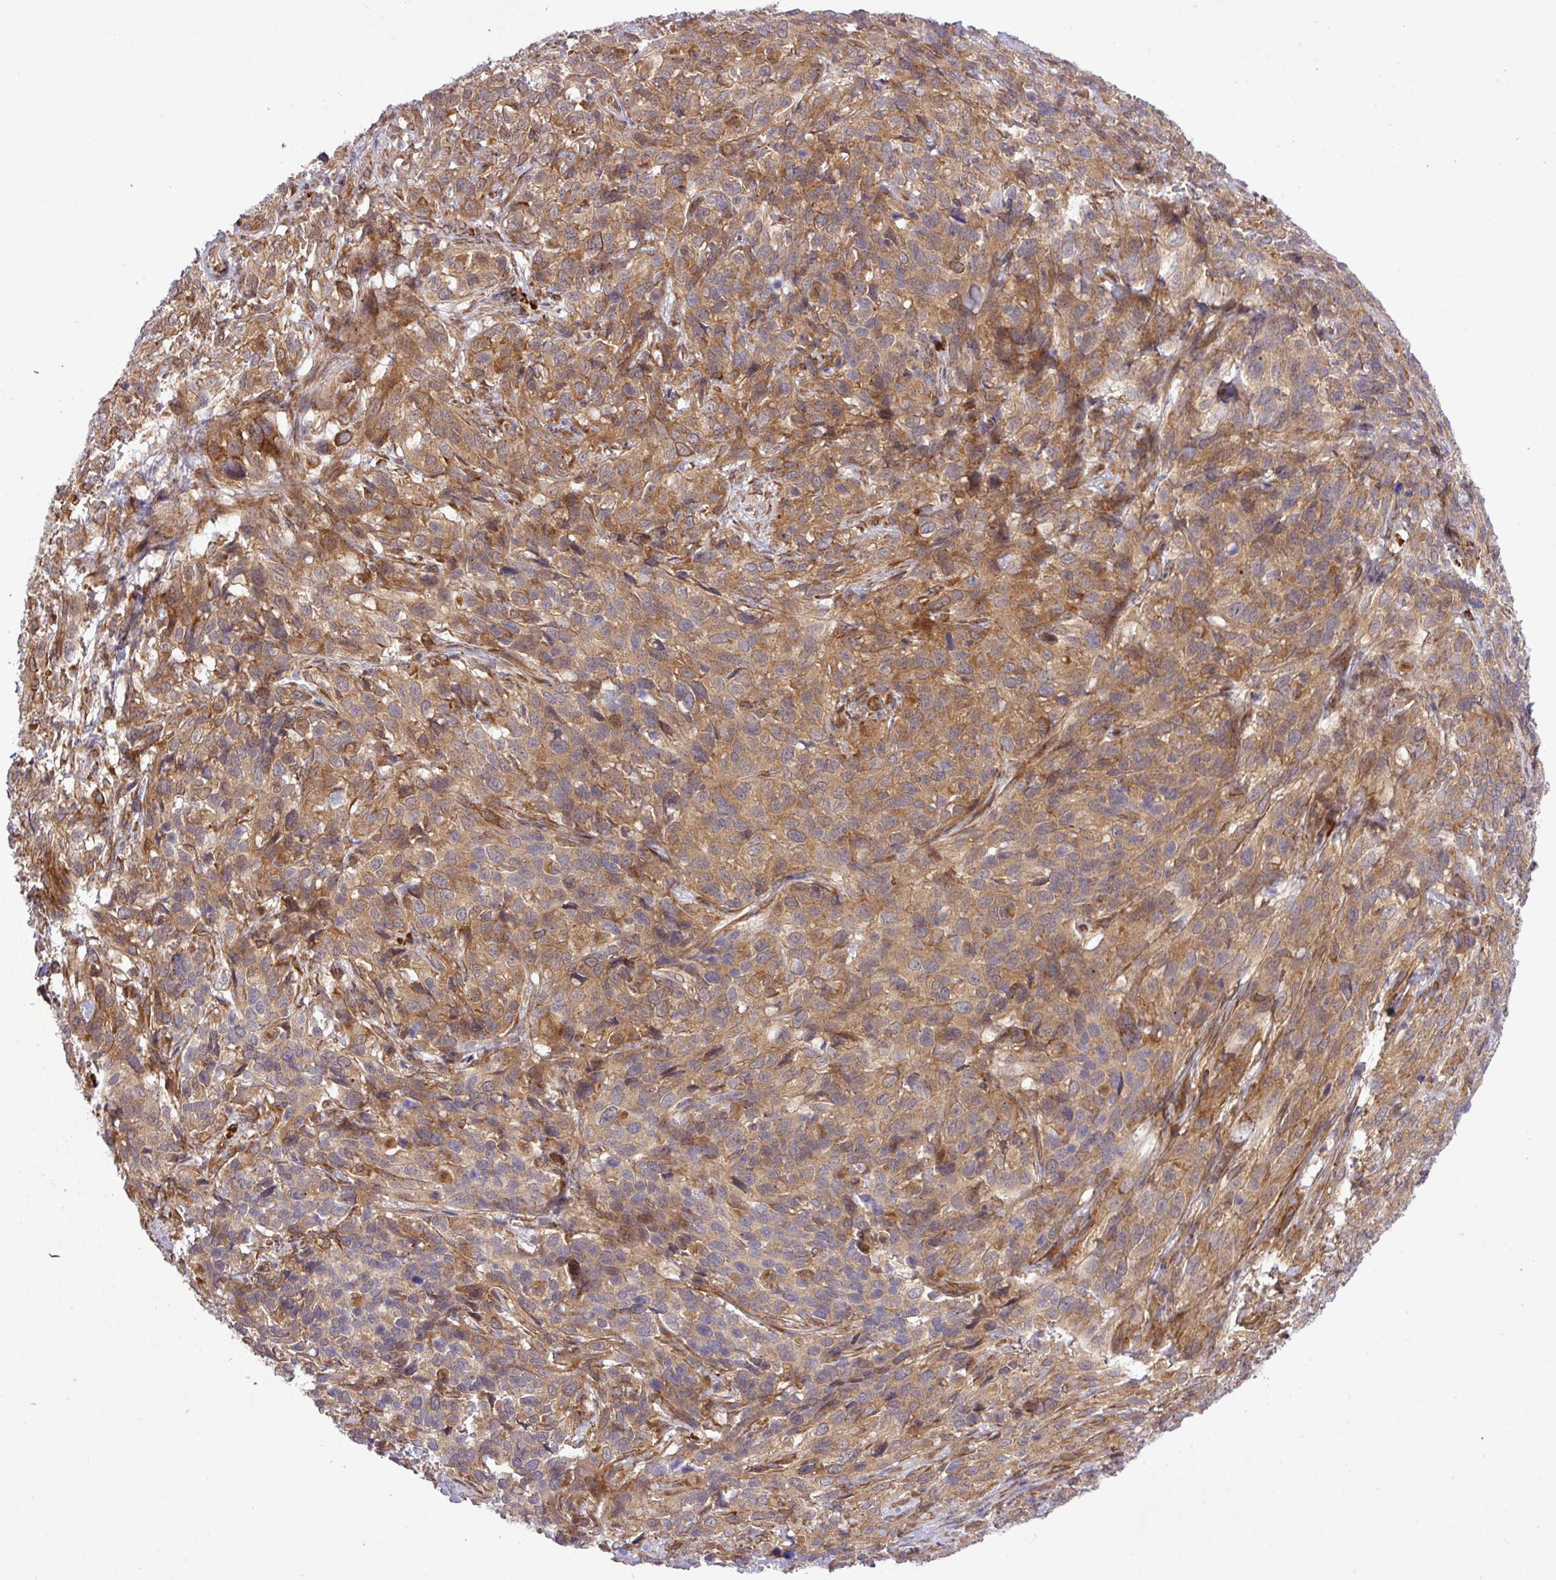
{"staining": {"intensity": "moderate", "quantity": ">75%", "location": "cytoplasmic/membranous"}, "tissue": "cervical cancer", "cell_type": "Tumor cells", "image_type": "cancer", "snomed": [{"axis": "morphology", "description": "Squamous cell carcinoma, NOS"}, {"axis": "topography", "description": "Cervix"}], "caption": "Human cervical cancer (squamous cell carcinoma) stained with a protein marker shows moderate staining in tumor cells.", "gene": "FAM222B", "patient": {"sex": "female", "age": 51}}